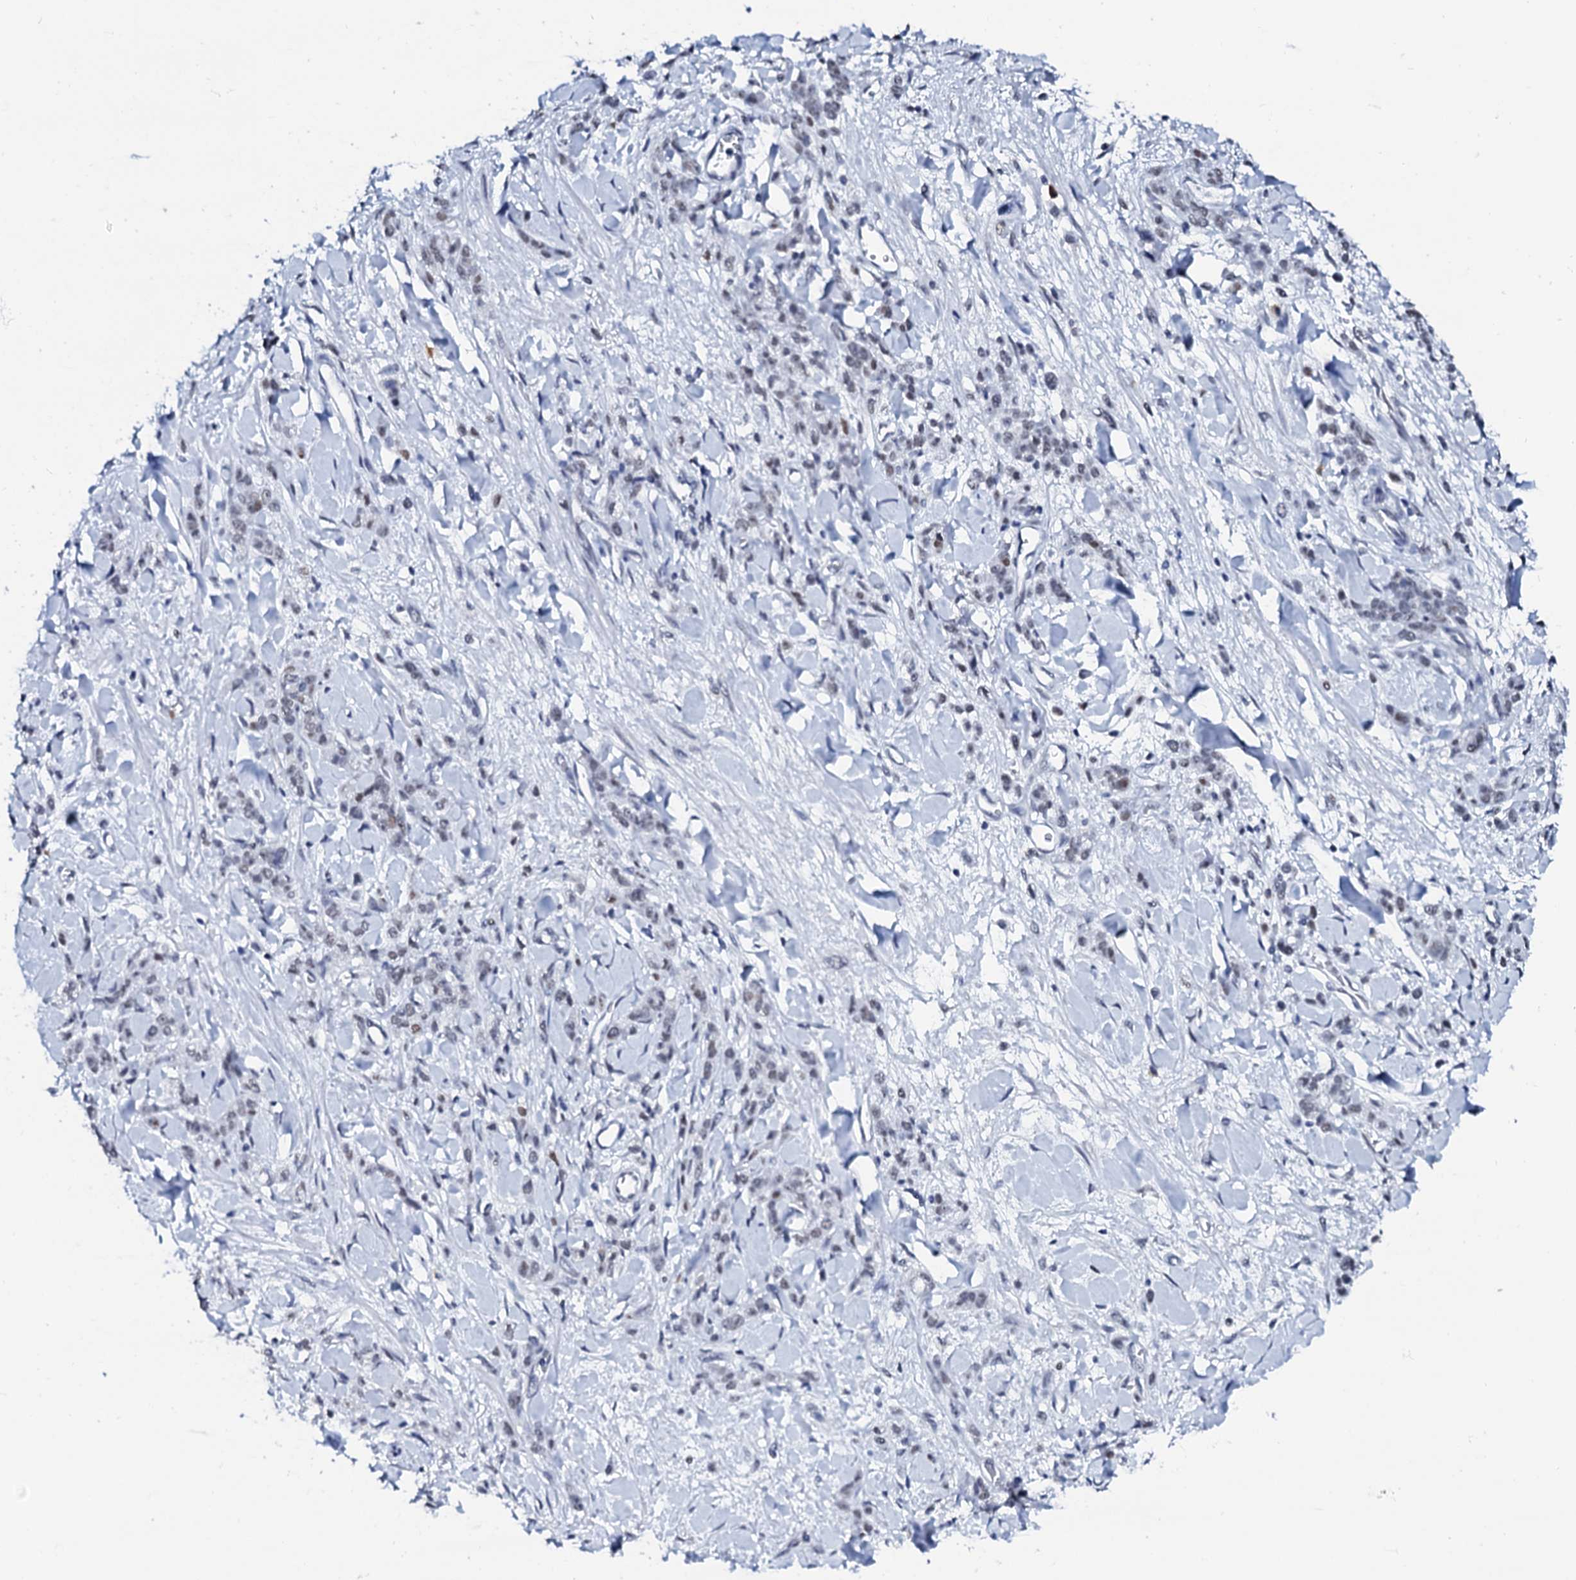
{"staining": {"intensity": "negative", "quantity": "none", "location": "none"}, "tissue": "stomach cancer", "cell_type": "Tumor cells", "image_type": "cancer", "snomed": [{"axis": "morphology", "description": "Normal tissue, NOS"}, {"axis": "morphology", "description": "Adenocarcinoma, NOS"}, {"axis": "topography", "description": "Stomach"}], "caption": "Tumor cells show no significant protein staining in stomach cancer. The staining was performed using DAB to visualize the protein expression in brown, while the nuclei were stained in blue with hematoxylin (Magnification: 20x).", "gene": "SPATA19", "patient": {"sex": "male", "age": 82}}